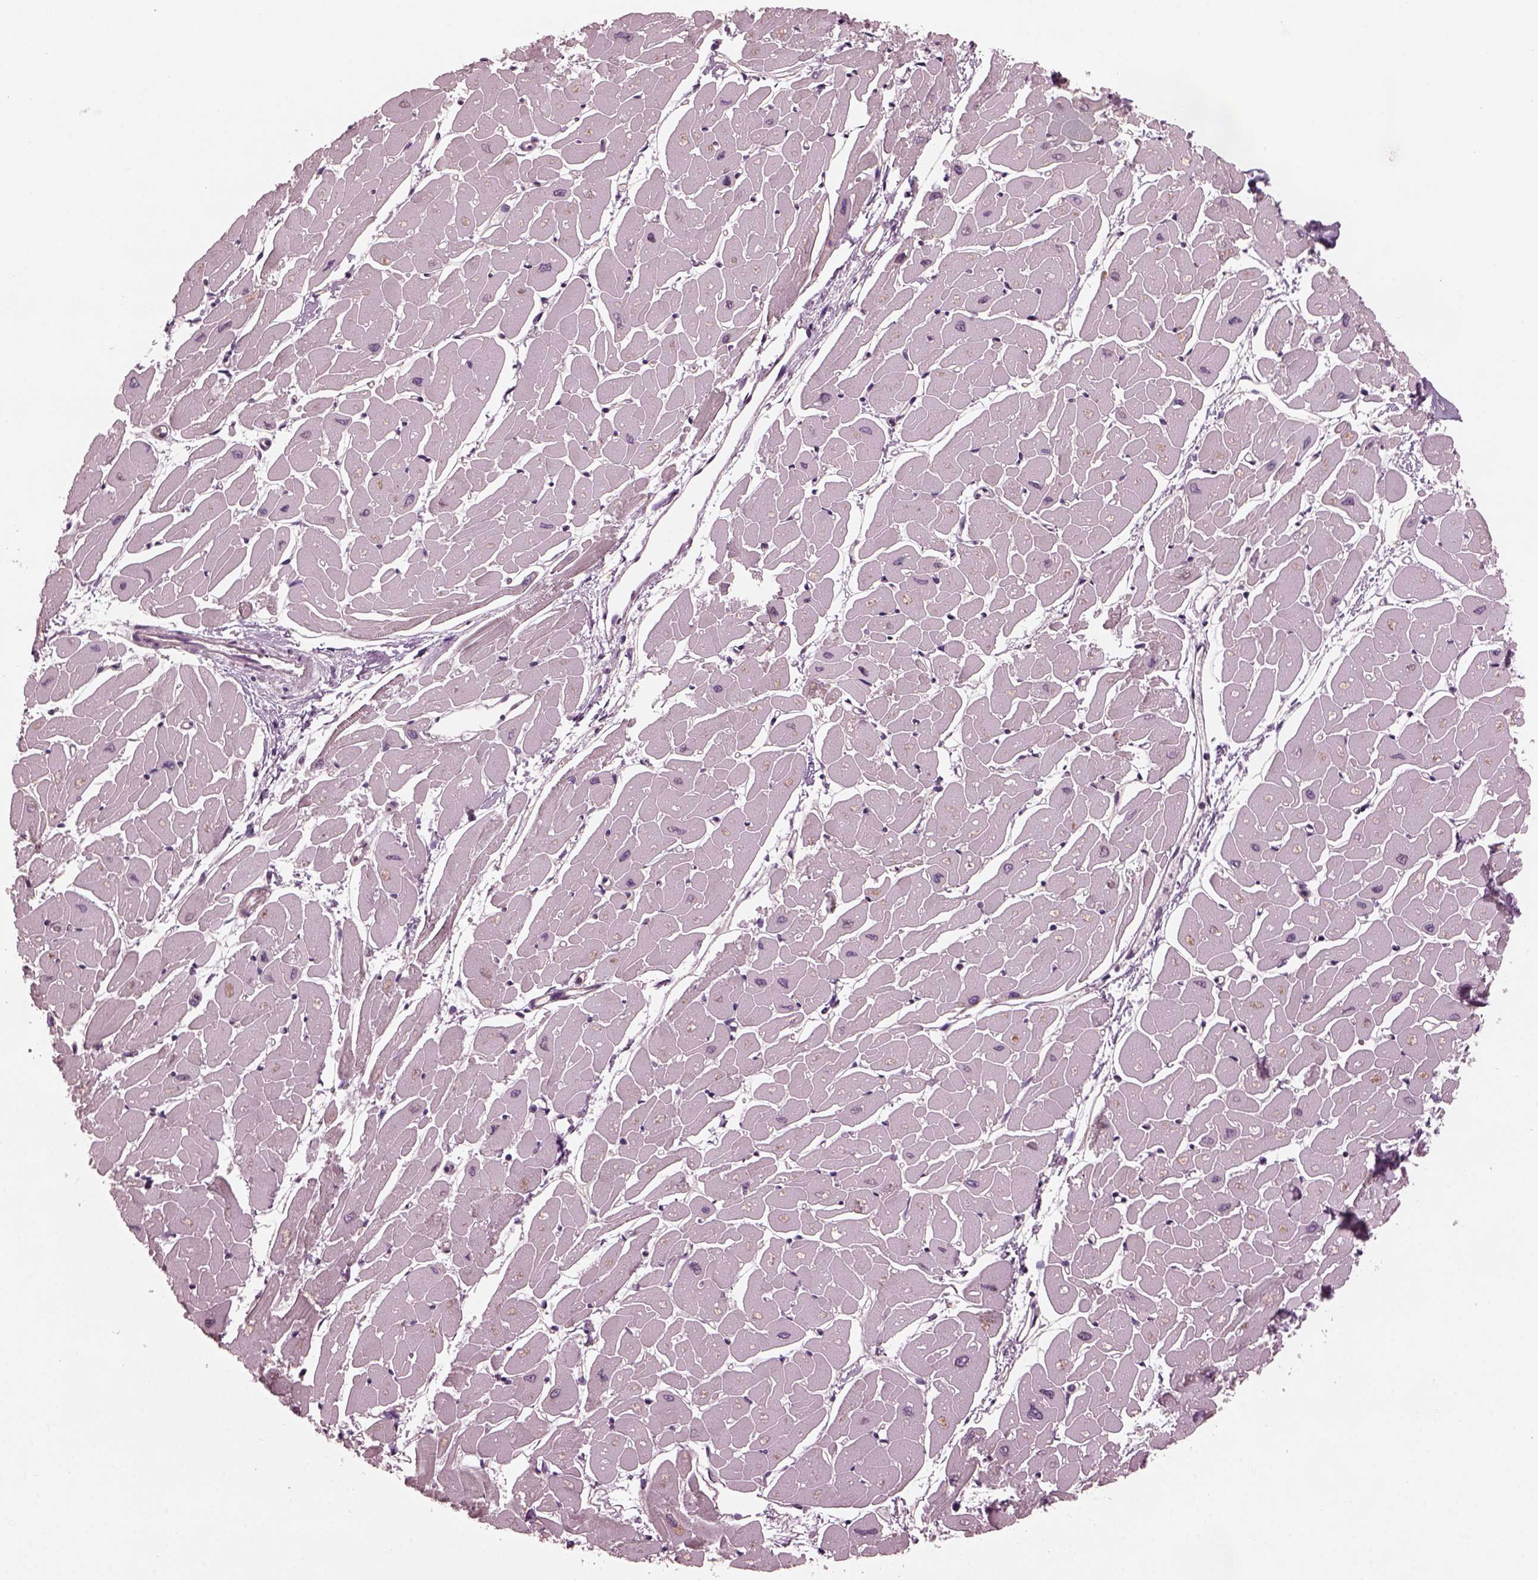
{"staining": {"intensity": "negative", "quantity": "none", "location": "none"}, "tissue": "heart muscle", "cell_type": "Cardiomyocytes", "image_type": "normal", "snomed": [{"axis": "morphology", "description": "Normal tissue, NOS"}, {"axis": "topography", "description": "Heart"}], "caption": "Cardiomyocytes are negative for protein expression in unremarkable human heart muscle. (DAB (3,3'-diaminobenzidine) immunohistochemistry visualized using brightfield microscopy, high magnification).", "gene": "ODAD1", "patient": {"sex": "male", "age": 57}}